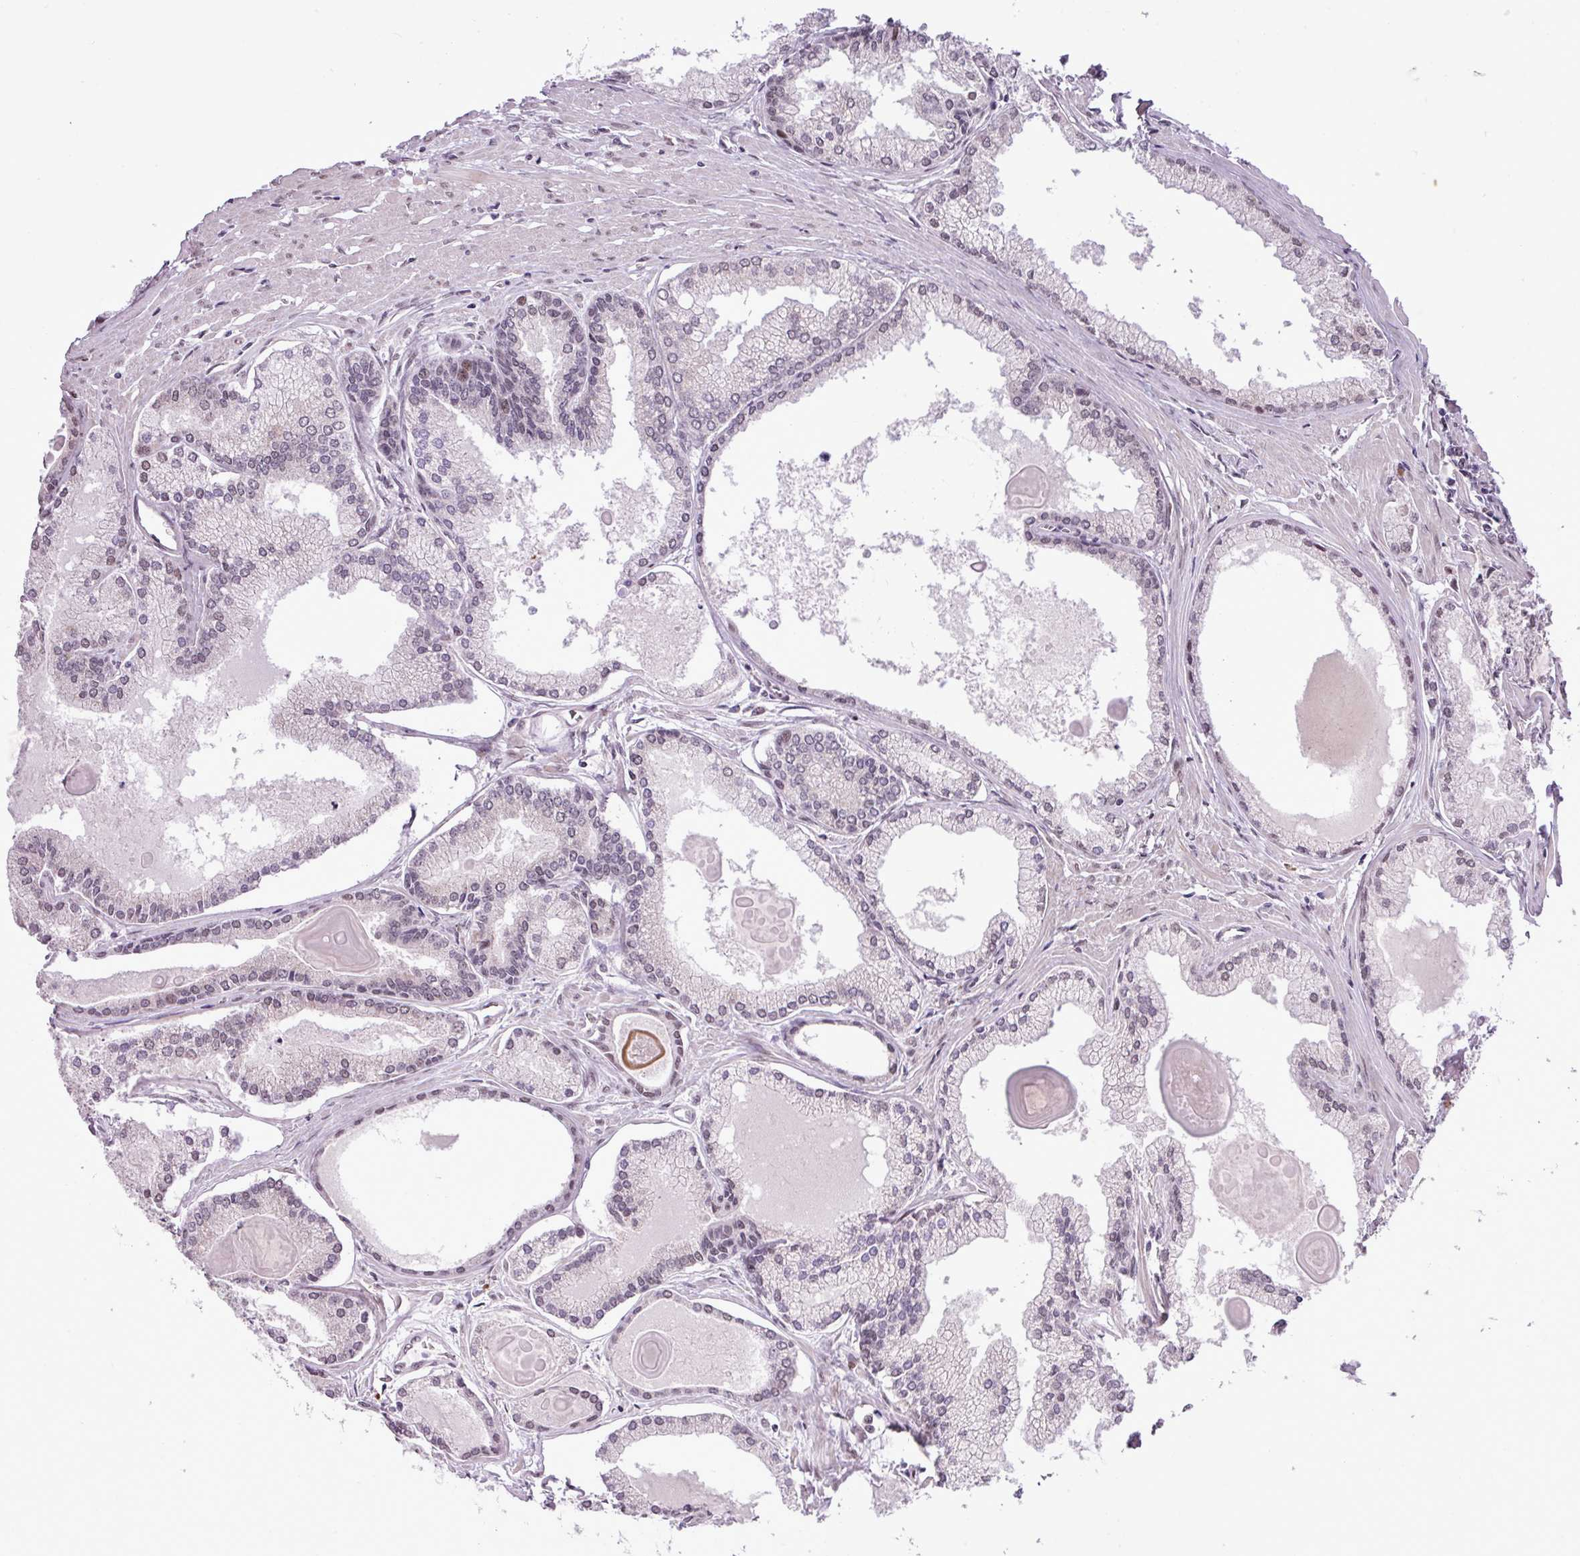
{"staining": {"intensity": "weak", "quantity": "25%-75%", "location": "nuclear"}, "tissue": "prostate cancer", "cell_type": "Tumor cells", "image_type": "cancer", "snomed": [{"axis": "morphology", "description": "Adenocarcinoma, High grade"}, {"axis": "topography", "description": "Prostate"}], "caption": "Immunohistochemical staining of high-grade adenocarcinoma (prostate) displays low levels of weak nuclear protein staining in approximately 25%-75% of tumor cells. The staining was performed using DAB, with brown indicating positive protein expression. Nuclei are stained blue with hematoxylin.", "gene": "ZNF354A", "patient": {"sex": "male", "age": 68}}